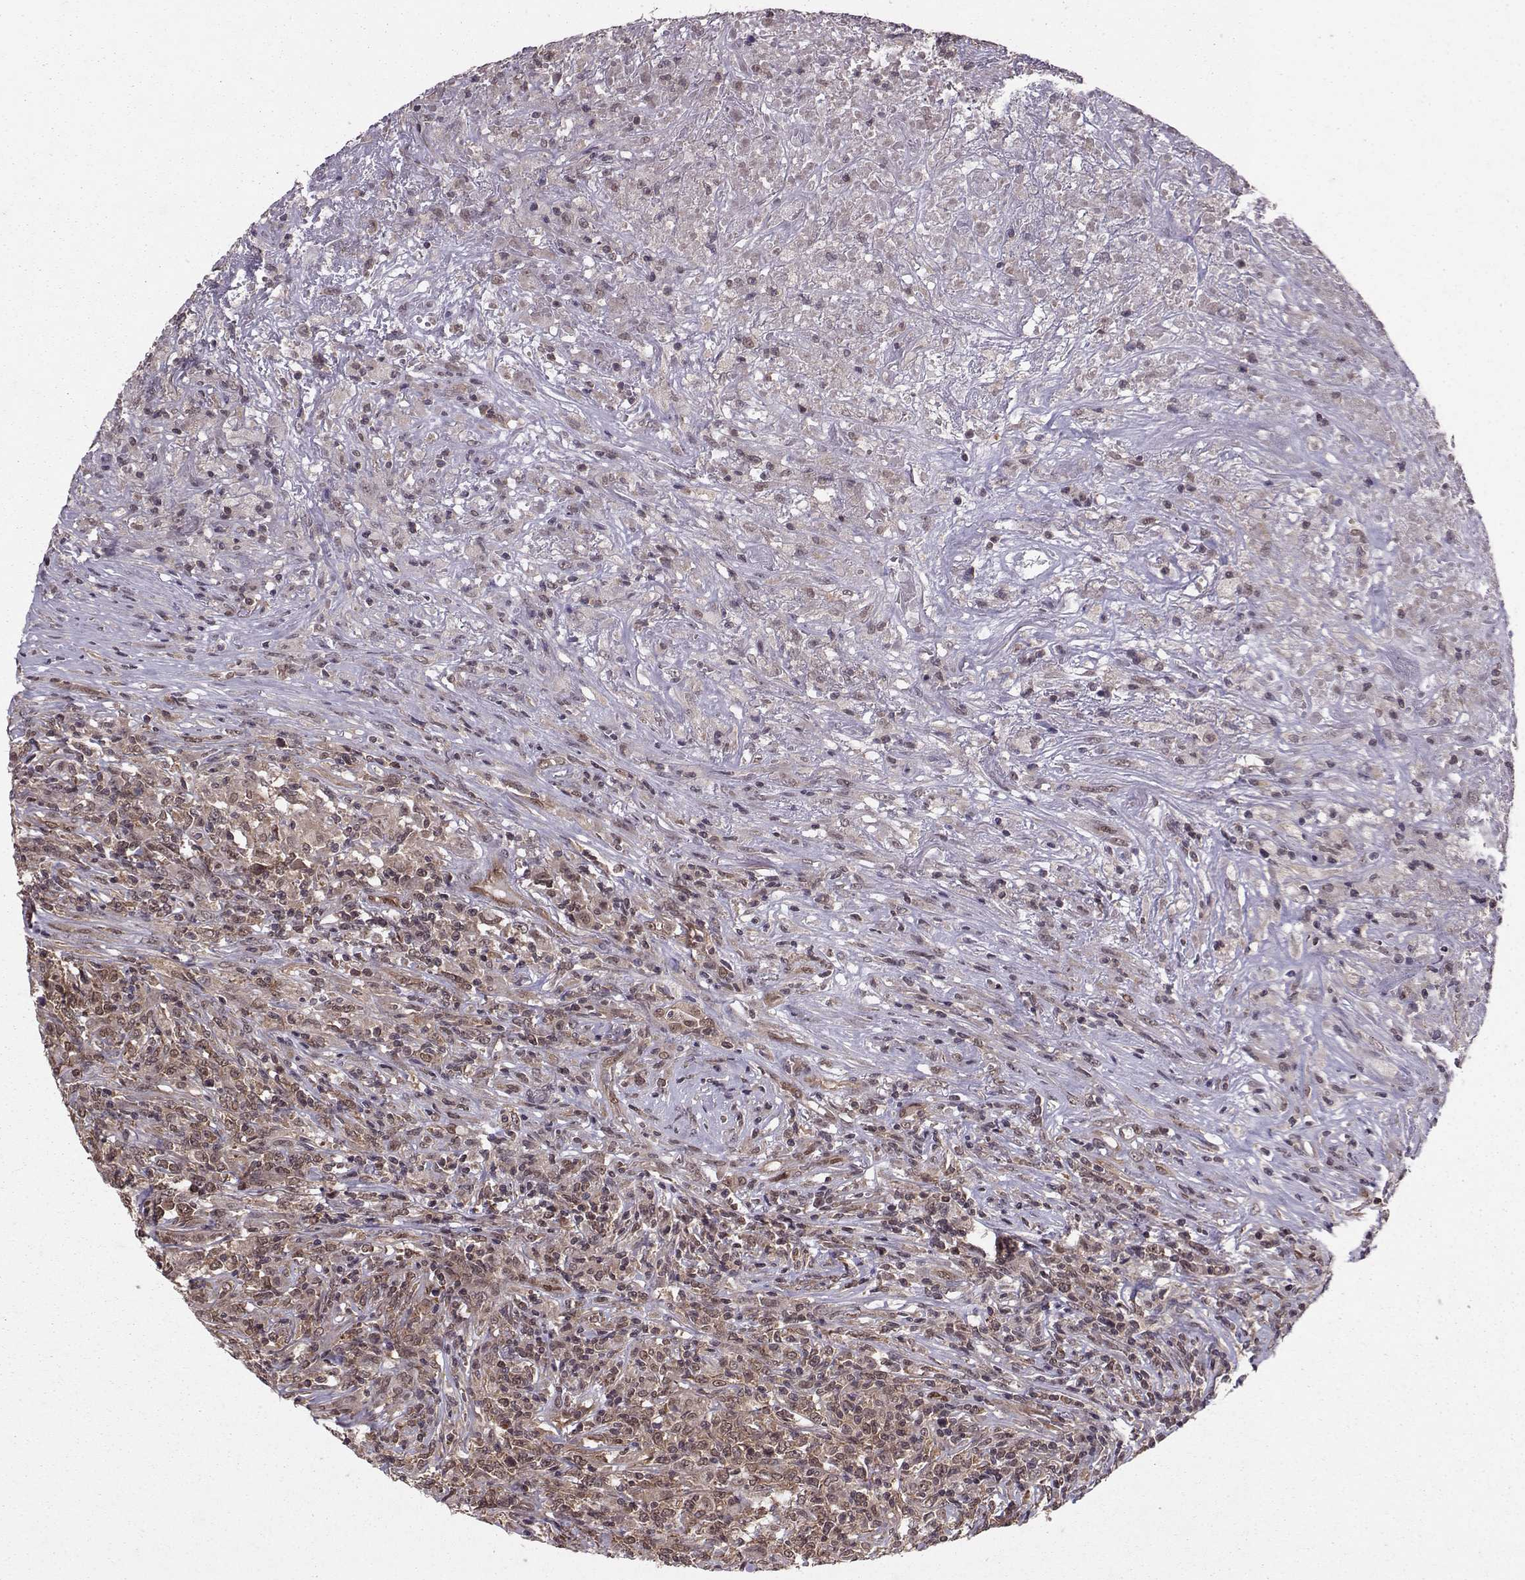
{"staining": {"intensity": "weak", "quantity": ">75%", "location": "cytoplasmic/membranous,nuclear"}, "tissue": "lymphoma", "cell_type": "Tumor cells", "image_type": "cancer", "snomed": [{"axis": "morphology", "description": "Malignant lymphoma, non-Hodgkin's type, High grade"}, {"axis": "topography", "description": "Lung"}], "caption": "The photomicrograph exhibits a brown stain indicating the presence of a protein in the cytoplasmic/membranous and nuclear of tumor cells in lymphoma.", "gene": "PPP2R2A", "patient": {"sex": "male", "age": 79}}